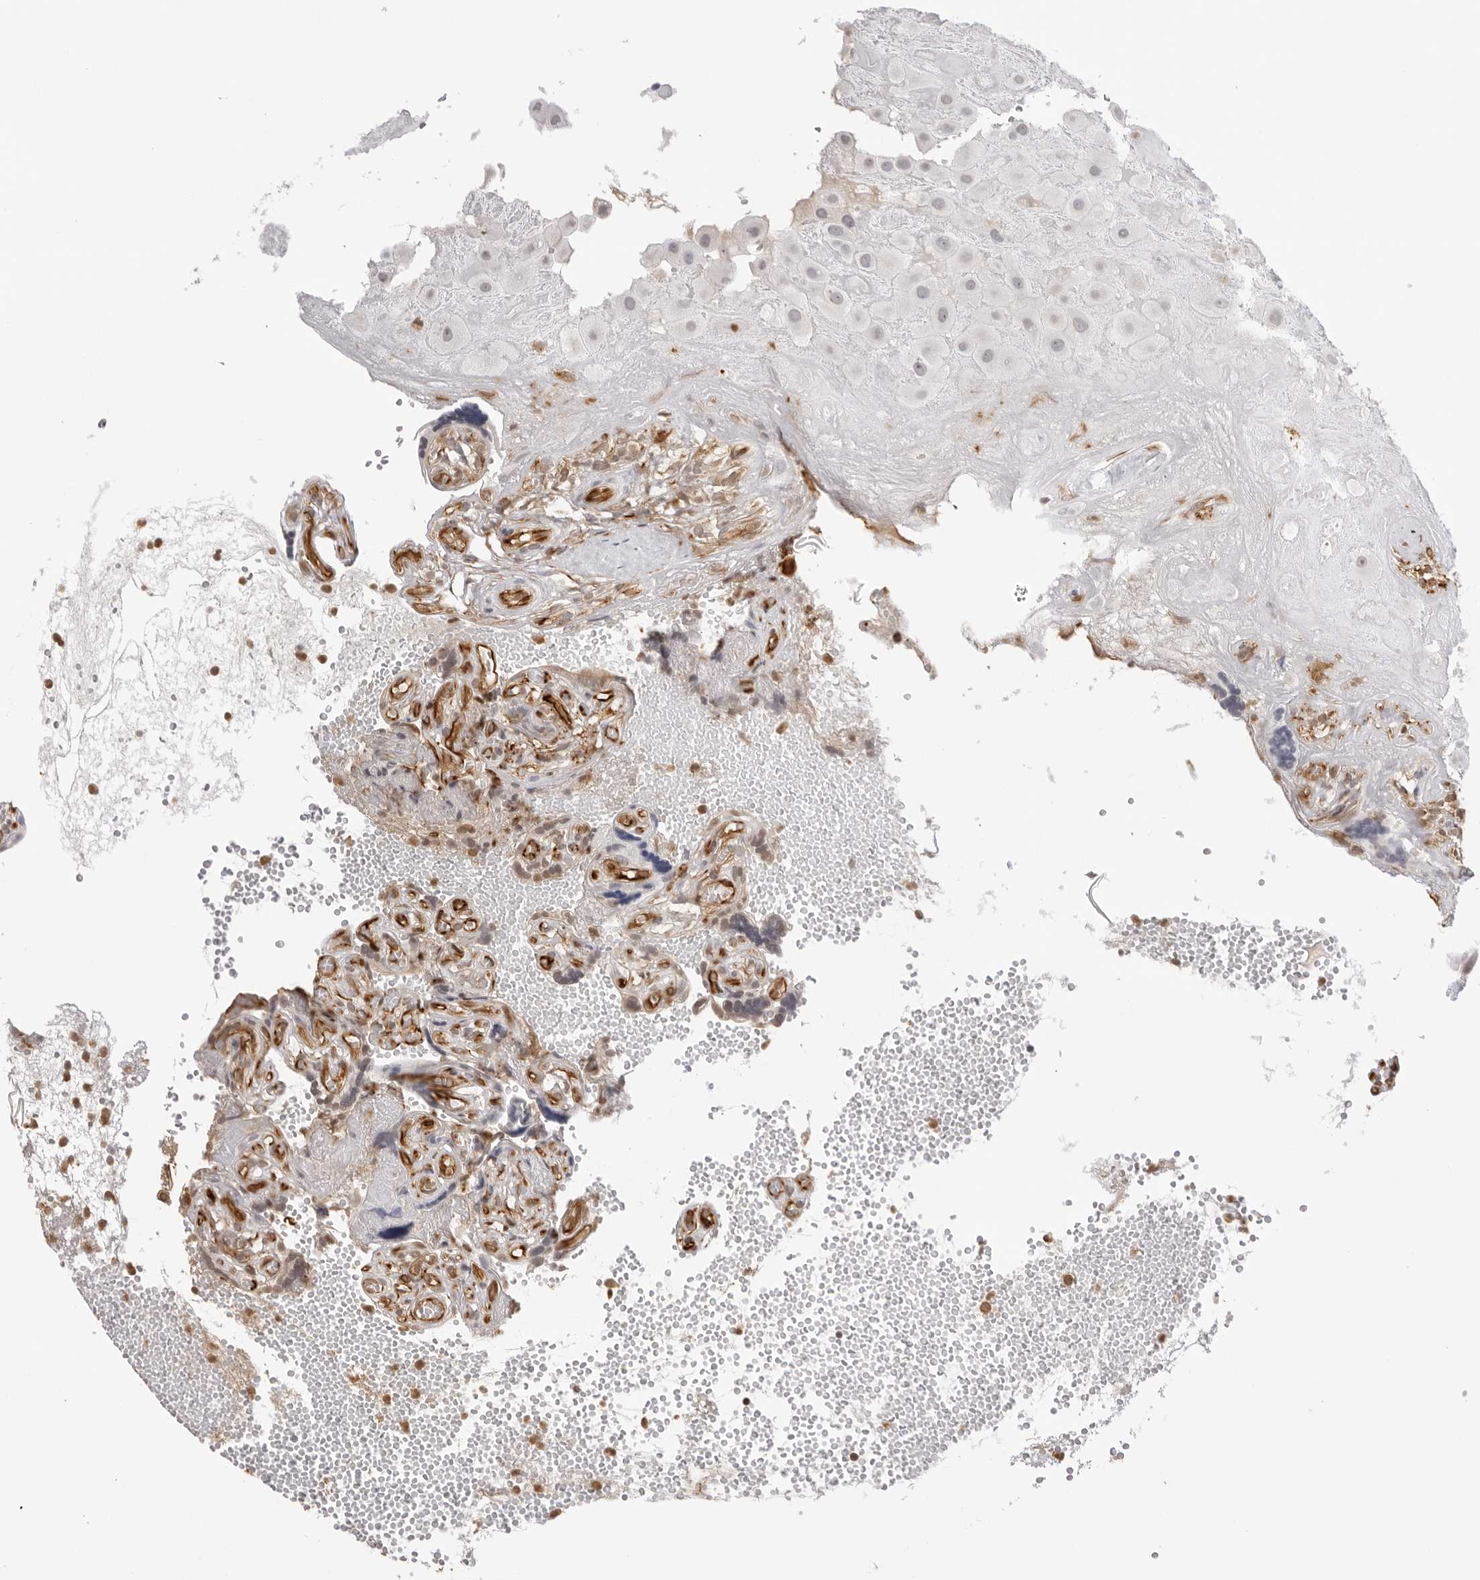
{"staining": {"intensity": "negative", "quantity": "none", "location": "none"}, "tissue": "placenta", "cell_type": "Decidual cells", "image_type": "normal", "snomed": [{"axis": "morphology", "description": "Normal tissue, NOS"}, {"axis": "topography", "description": "Placenta"}], "caption": "Immunohistochemical staining of normal human placenta reveals no significant expression in decidual cells.", "gene": "DYNLT5", "patient": {"sex": "female", "age": 30}}